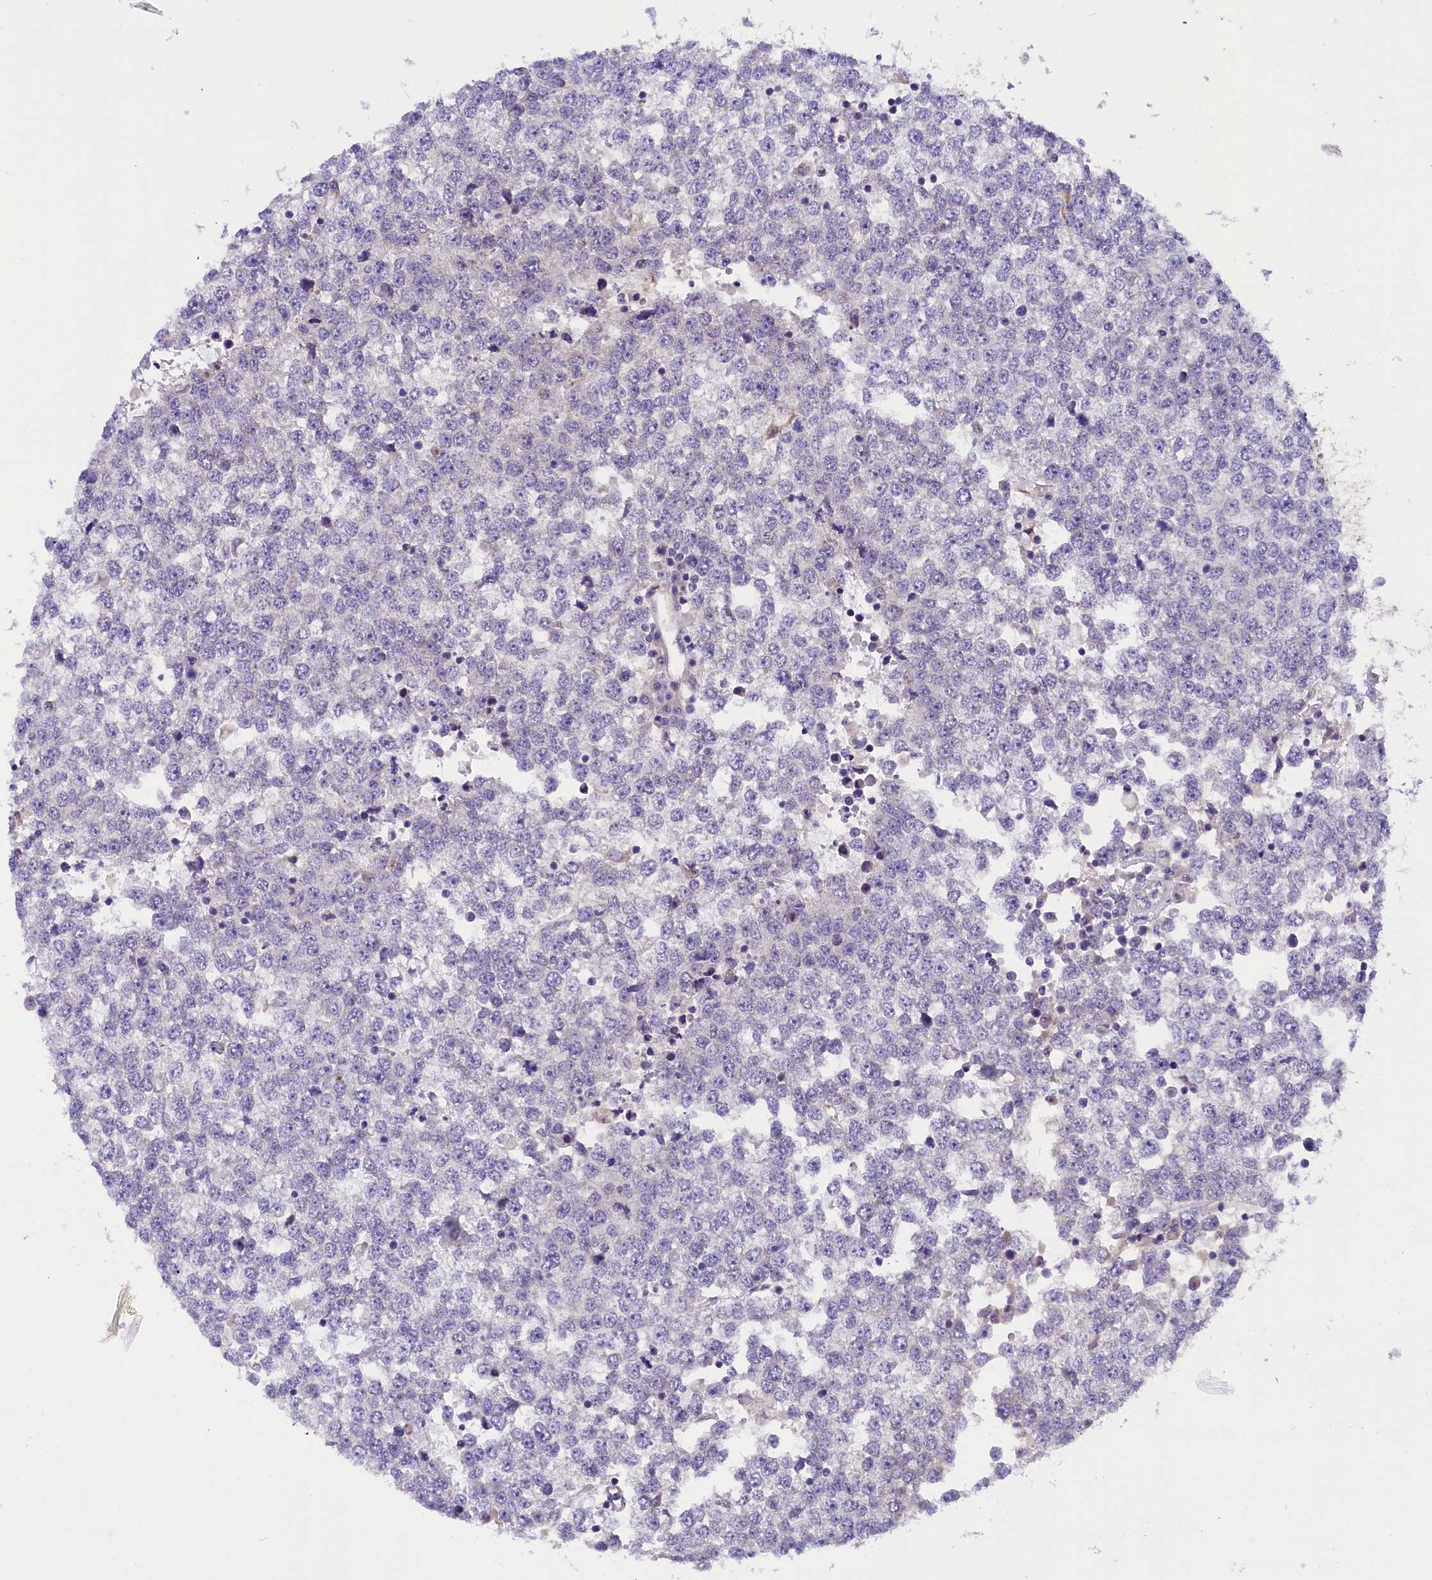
{"staining": {"intensity": "negative", "quantity": "none", "location": "none"}, "tissue": "testis cancer", "cell_type": "Tumor cells", "image_type": "cancer", "snomed": [{"axis": "morphology", "description": "Seminoma, NOS"}, {"axis": "topography", "description": "Testis"}], "caption": "A high-resolution micrograph shows immunohistochemistry (IHC) staining of testis seminoma, which demonstrates no significant positivity in tumor cells. (Immunohistochemistry (ihc), brightfield microscopy, high magnification).", "gene": "DNAJB9", "patient": {"sex": "male", "age": 65}}